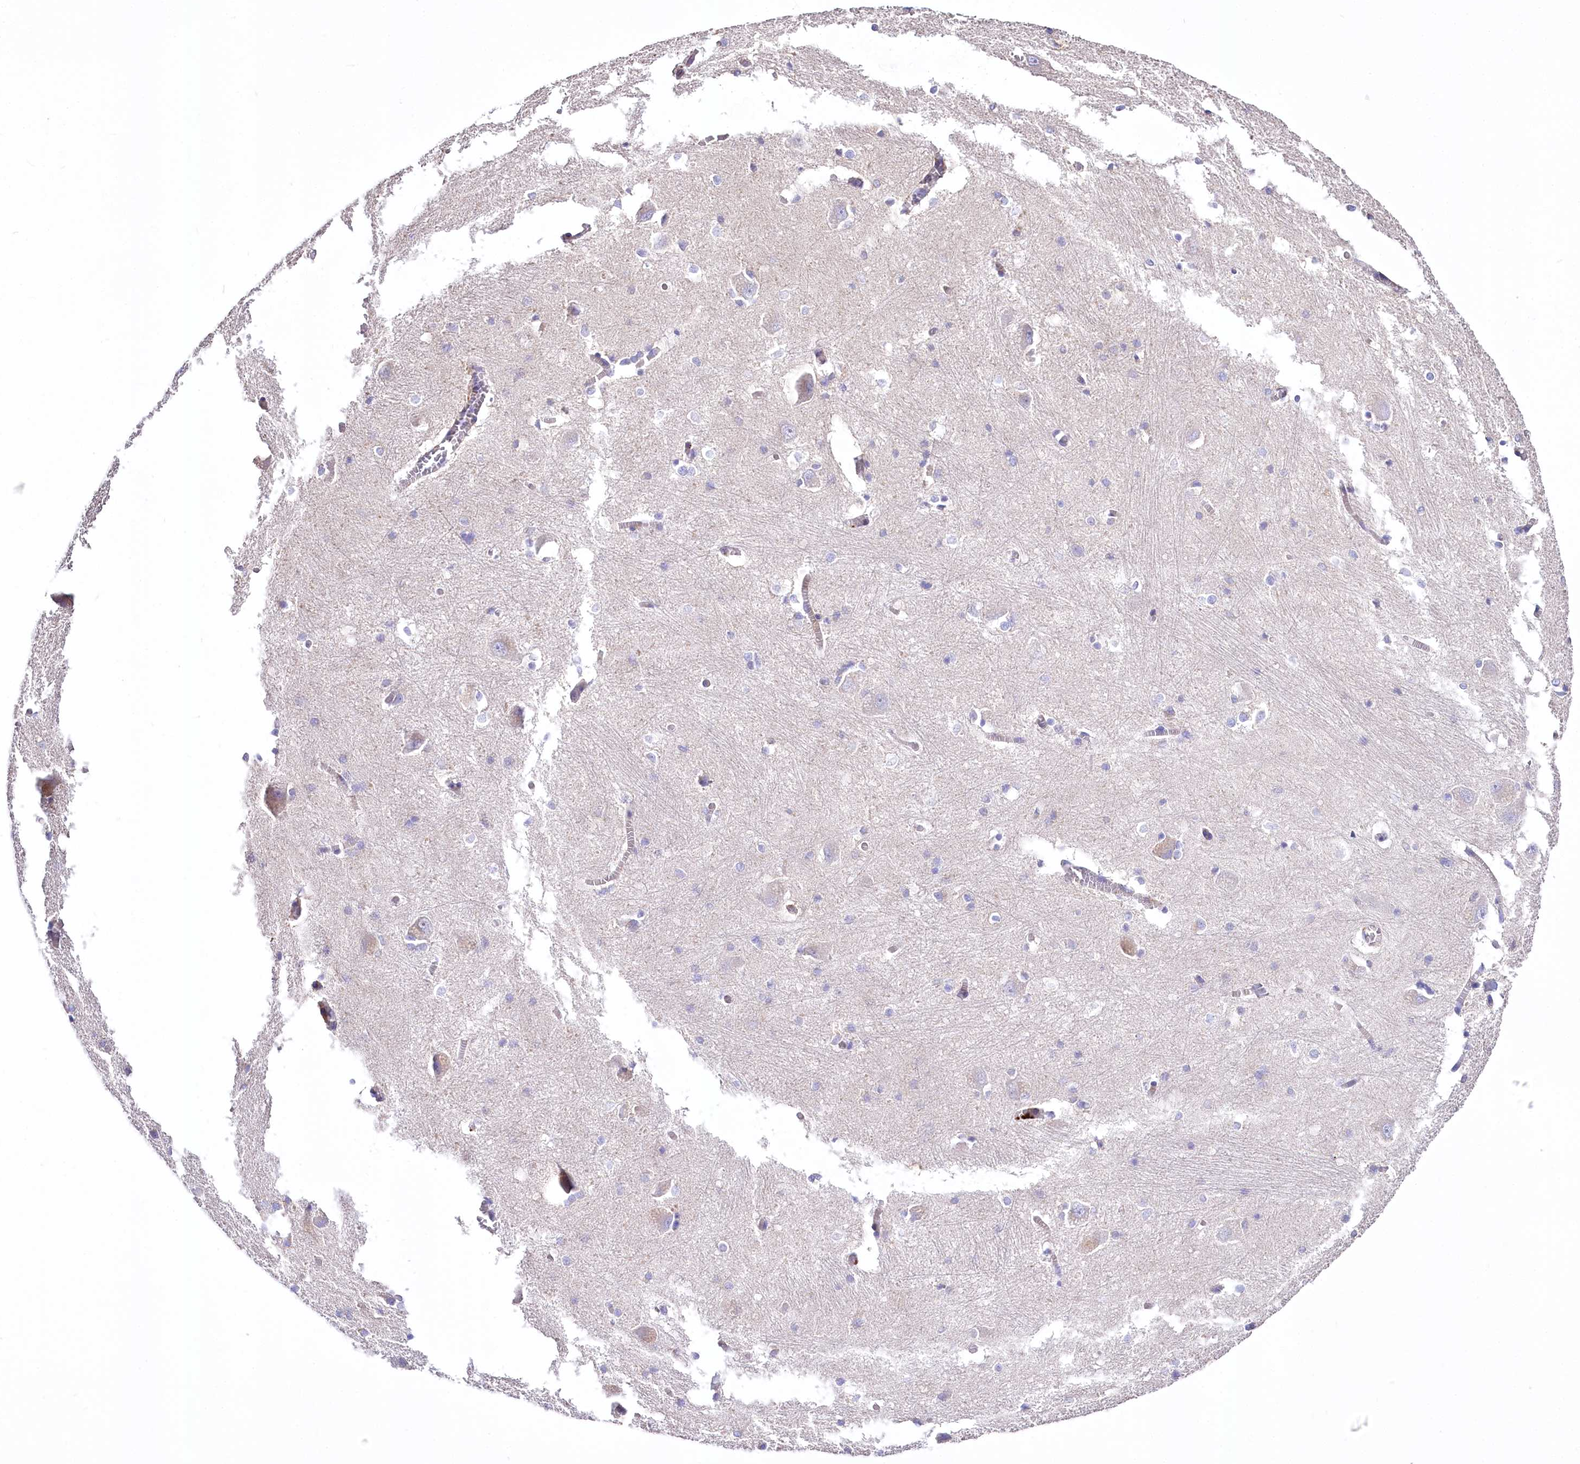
{"staining": {"intensity": "negative", "quantity": "none", "location": "none"}, "tissue": "caudate", "cell_type": "Glial cells", "image_type": "normal", "snomed": [{"axis": "morphology", "description": "Normal tissue, NOS"}, {"axis": "topography", "description": "Lateral ventricle wall"}], "caption": "A histopathology image of human caudate is negative for staining in glial cells. (Stains: DAB (3,3'-diaminobenzidine) immunohistochemistry (IHC) with hematoxylin counter stain, Microscopy: brightfield microscopy at high magnification).", "gene": "PTER", "patient": {"sex": "male", "age": 37}}